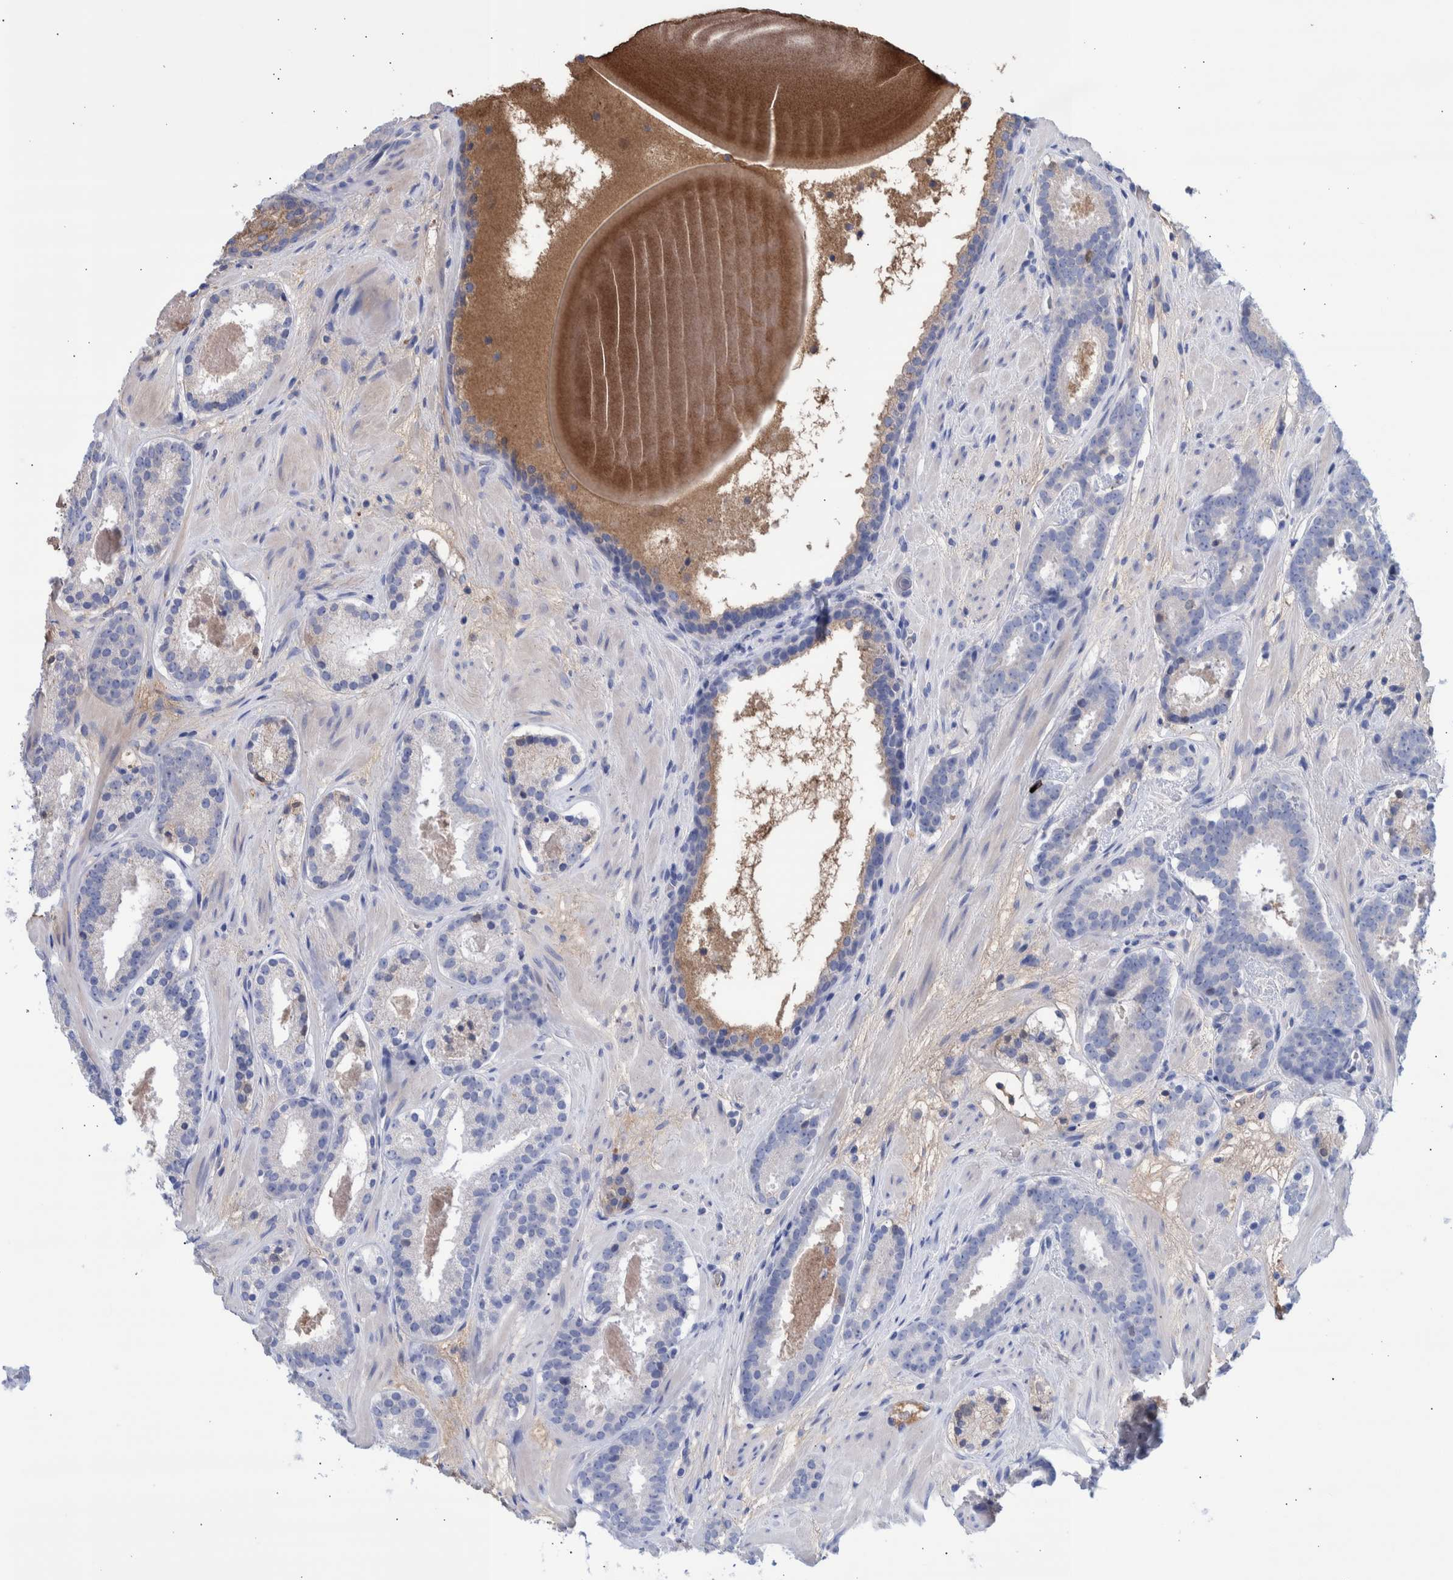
{"staining": {"intensity": "negative", "quantity": "none", "location": "none"}, "tissue": "prostate cancer", "cell_type": "Tumor cells", "image_type": "cancer", "snomed": [{"axis": "morphology", "description": "Adenocarcinoma, Low grade"}, {"axis": "topography", "description": "Prostate"}], "caption": "Tumor cells show no significant protein positivity in prostate adenocarcinoma (low-grade).", "gene": "DLL4", "patient": {"sex": "male", "age": 69}}